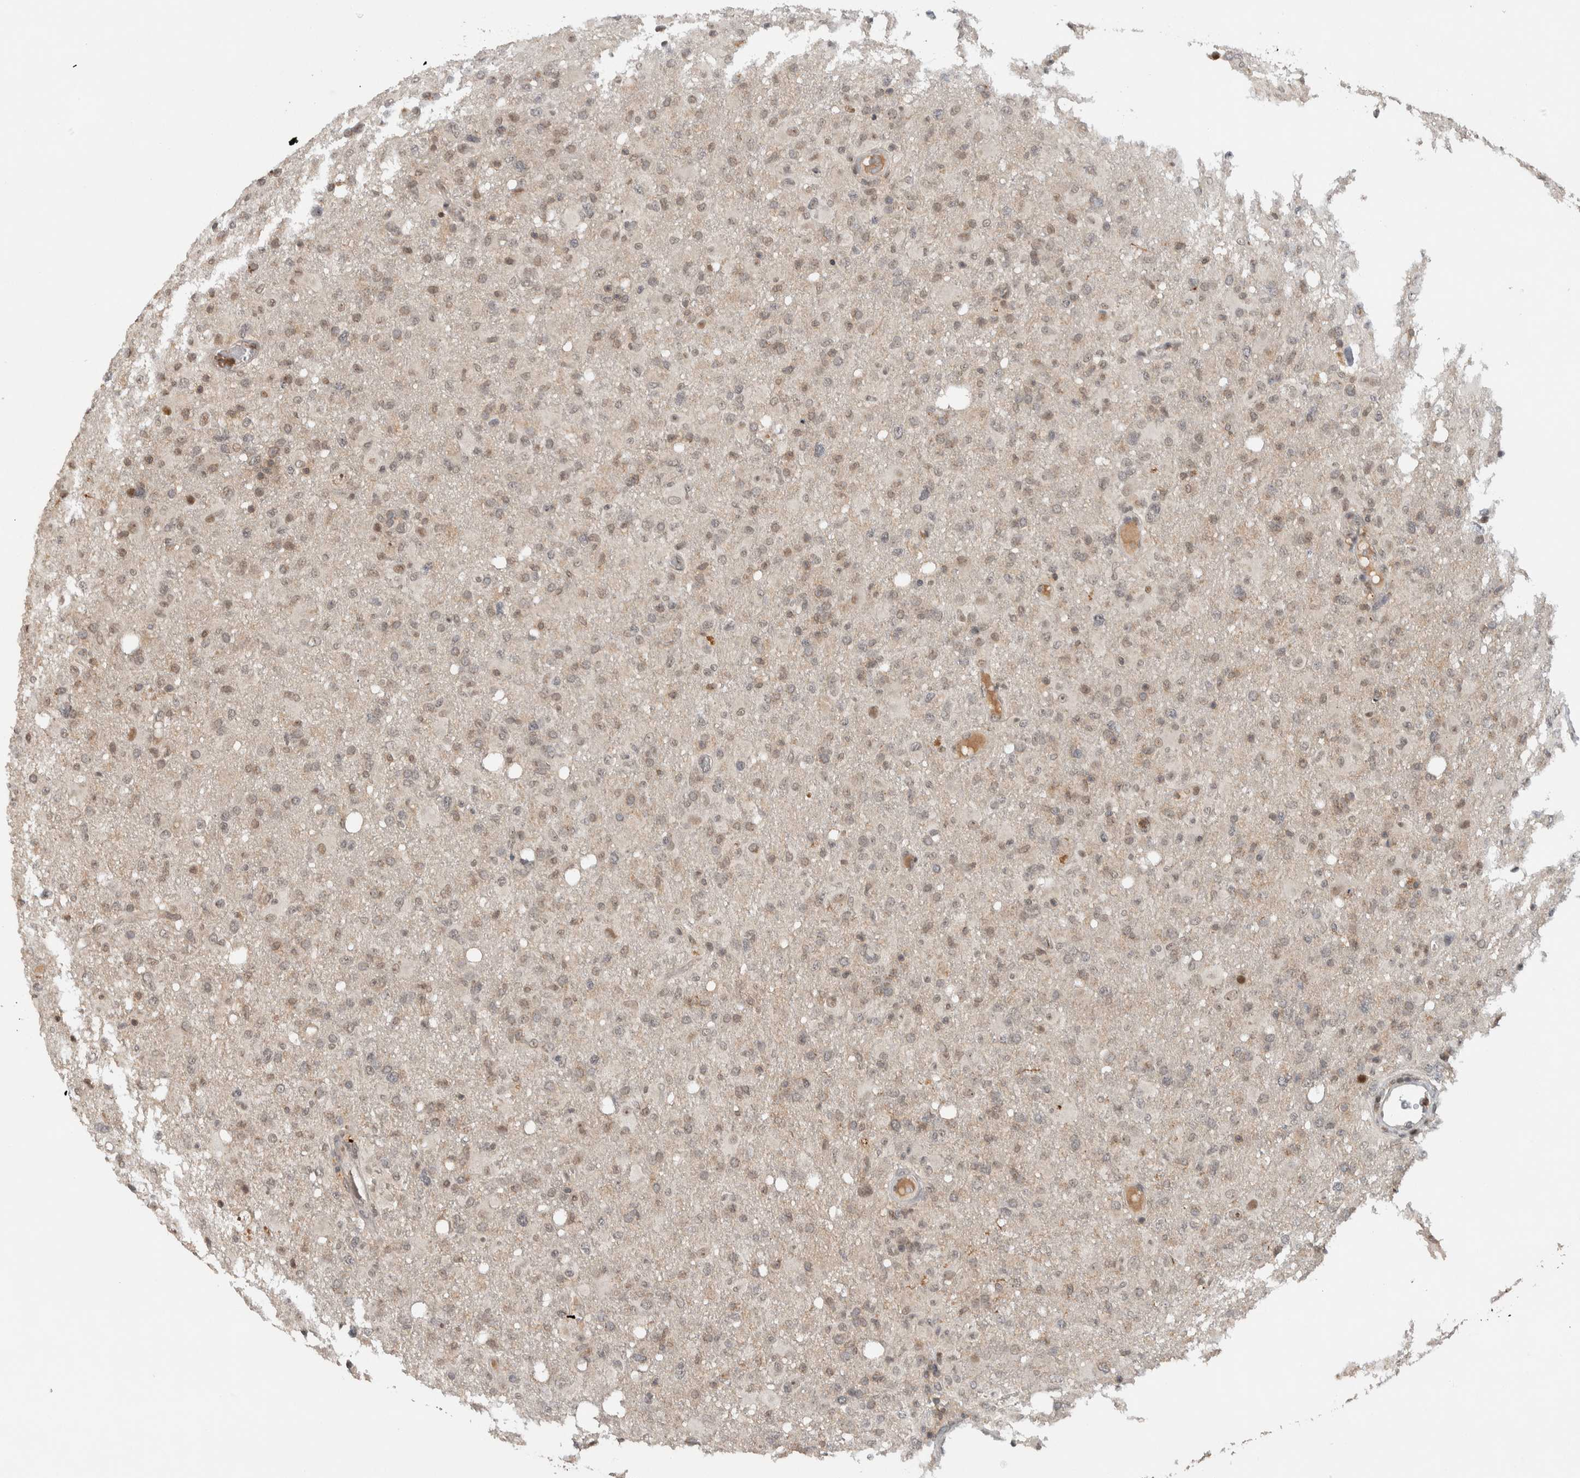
{"staining": {"intensity": "weak", "quantity": "25%-75%", "location": "nuclear"}, "tissue": "glioma", "cell_type": "Tumor cells", "image_type": "cancer", "snomed": [{"axis": "morphology", "description": "Glioma, malignant, High grade"}, {"axis": "topography", "description": "Brain"}], "caption": "The immunohistochemical stain shows weak nuclear expression in tumor cells of glioma tissue.", "gene": "ZNF521", "patient": {"sex": "female", "age": 57}}